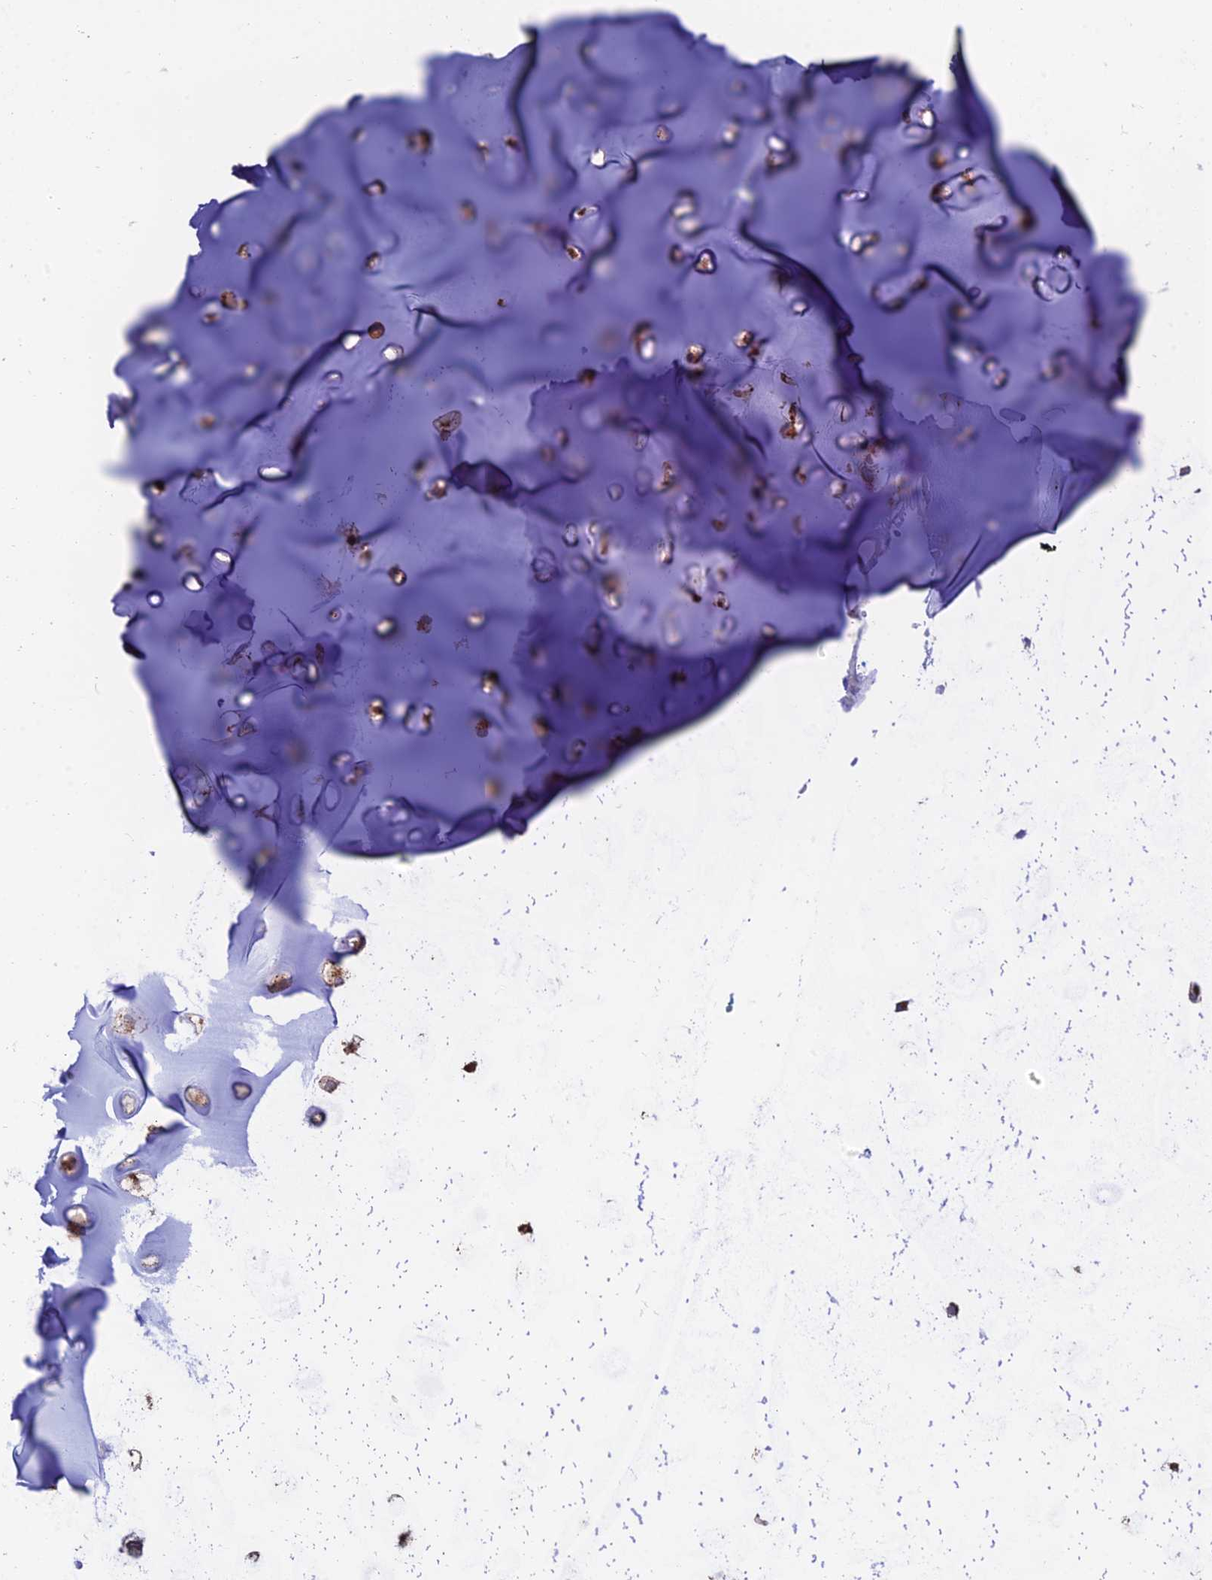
{"staining": {"intensity": "weak", "quantity": "25%-75%", "location": "cytoplasmic/membranous"}, "tissue": "adipose tissue", "cell_type": "Adipocytes", "image_type": "normal", "snomed": [{"axis": "morphology", "description": "Normal tissue, NOS"}, {"axis": "morphology", "description": "Basal cell carcinoma"}, {"axis": "topography", "description": "Cartilage tissue"}, {"axis": "topography", "description": "Nasopharynx"}, {"axis": "topography", "description": "Oral tissue"}], "caption": "Adipocytes demonstrate weak cytoplasmic/membranous staining in about 25%-75% of cells in benign adipose tissue.", "gene": "SREK1IP1", "patient": {"sex": "female", "age": 77}}